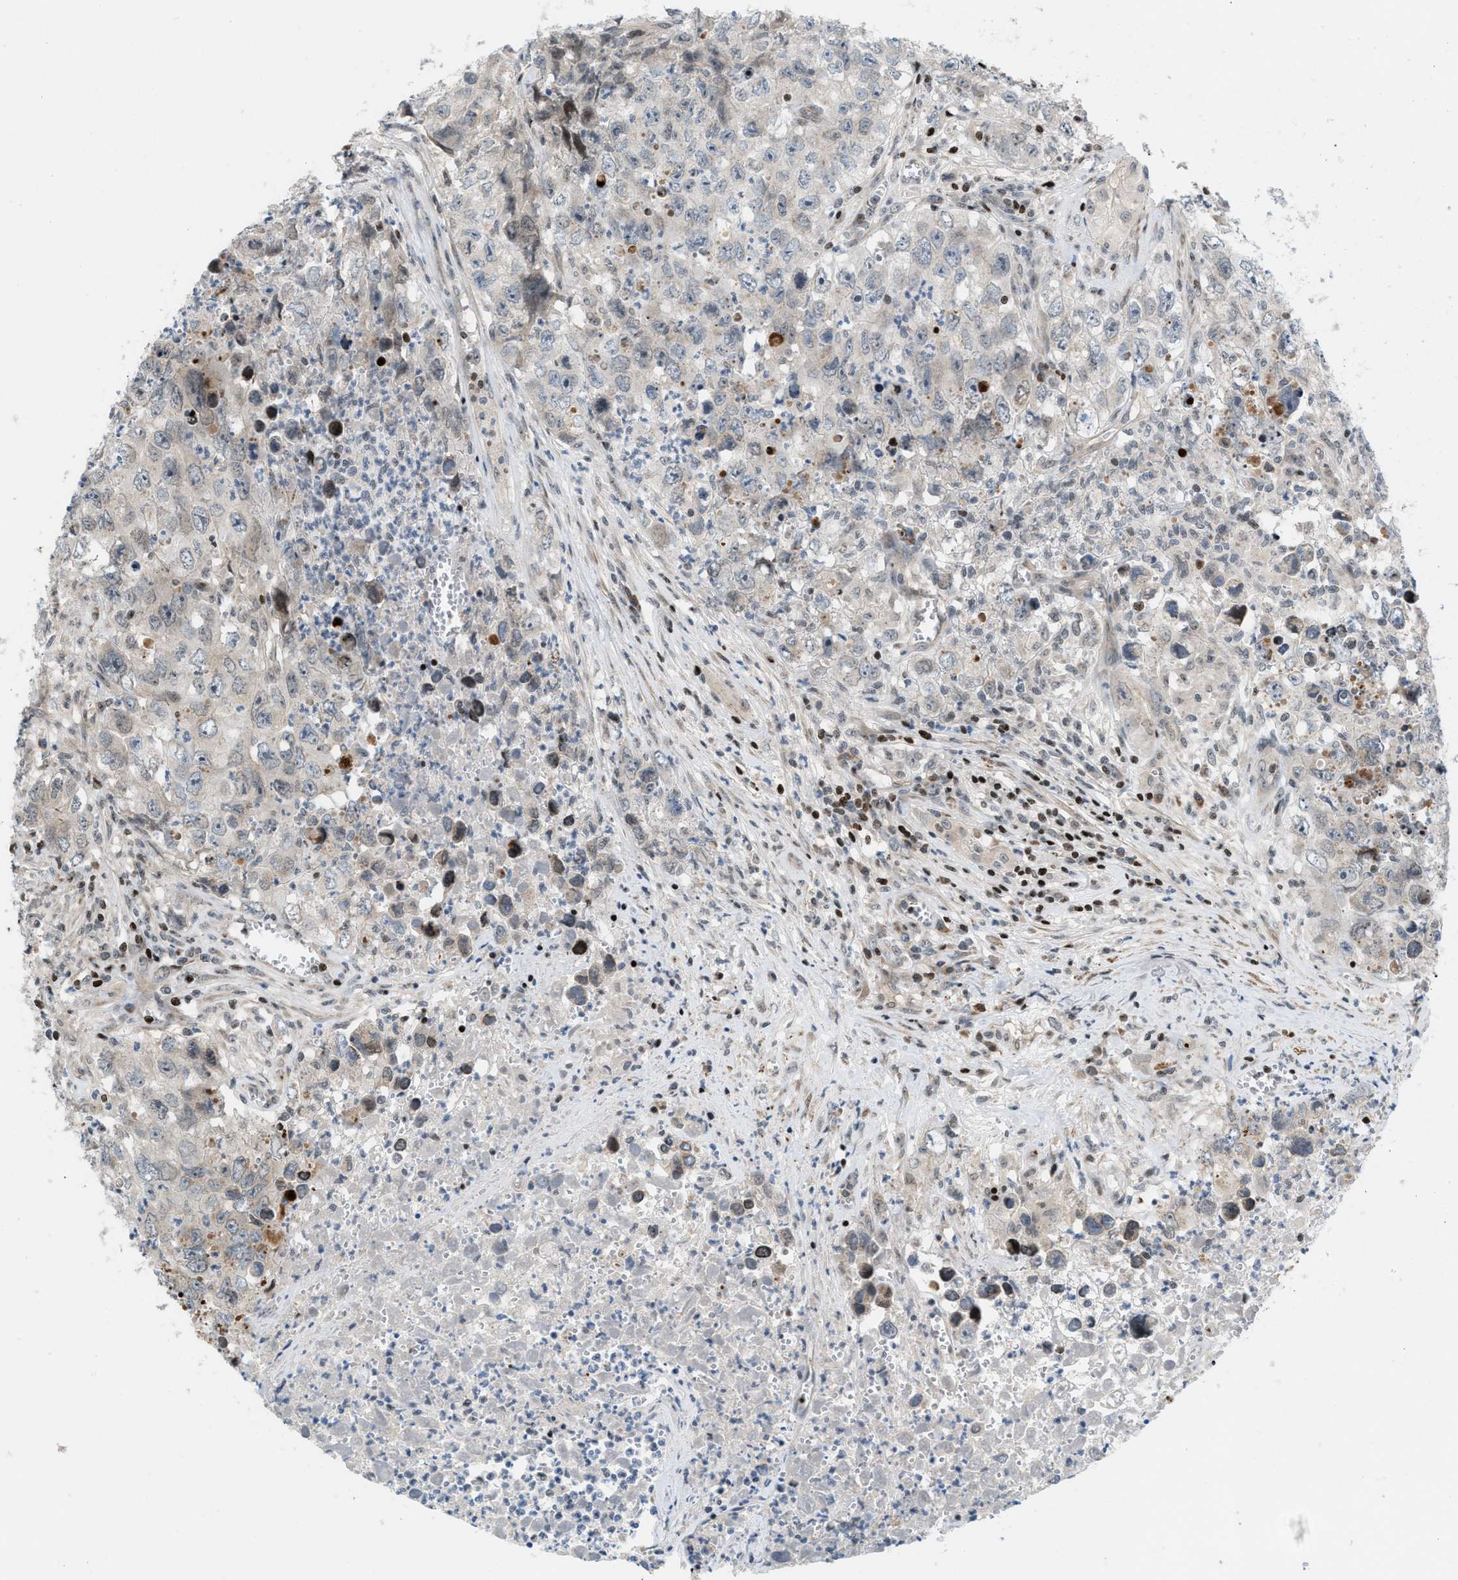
{"staining": {"intensity": "negative", "quantity": "none", "location": "none"}, "tissue": "testis cancer", "cell_type": "Tumor cells", "image_type": "cancer", "snomed": [{"axis": "morphology", "description": "Seminoma, NOS"}, {"axis": "morphology", "description": "Carcinoma, Embryonal, NOS"}, {"axis": "topography", "description": "Testis"}], "caption": "The image reveals no staining of tumor cells in testis cancer.", "gene": "ZNF276", "patient": {"sex": "male", "age": 43}}